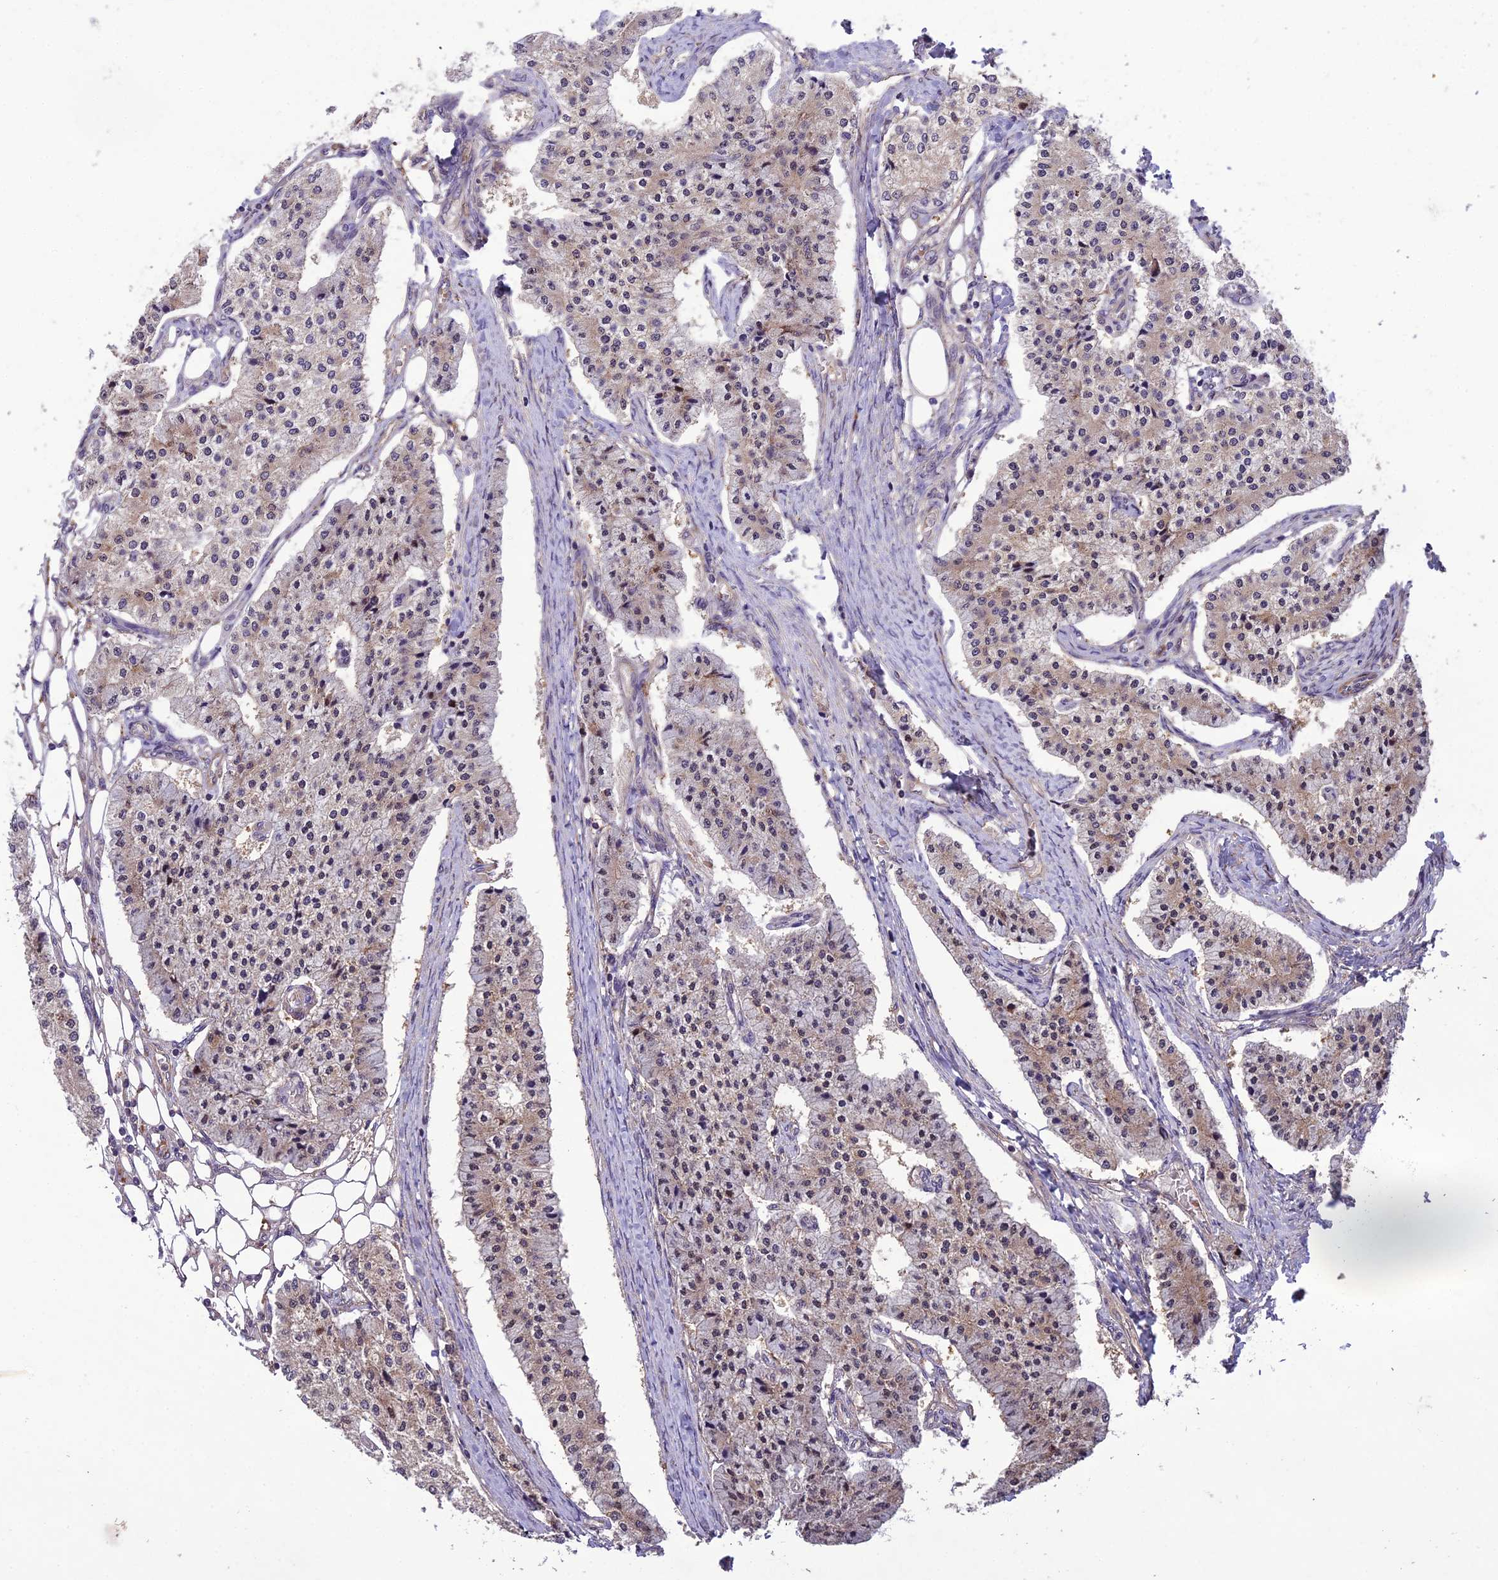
{"staining": {"intensity": "weak", "quantity": ">75%", "location": "cytoplasmic/membranous"}, "tissue": "carcinoid", "cell_type": "Tumor cells", "image_type": "cancer", "snomed": [{"axis": "morphology", "description": "Carcinoid, malignant, NOS"}, {"axis": "topography", "description": "Colon"}], "caption": "About >75% of tumor cells in malignant carcinoid show weak cytoplasmic/membranous protein staining as visualized by brown immunohistochemical staining.", "gene": "CENPL", "patient": {"sex": "female", "age": 52}}